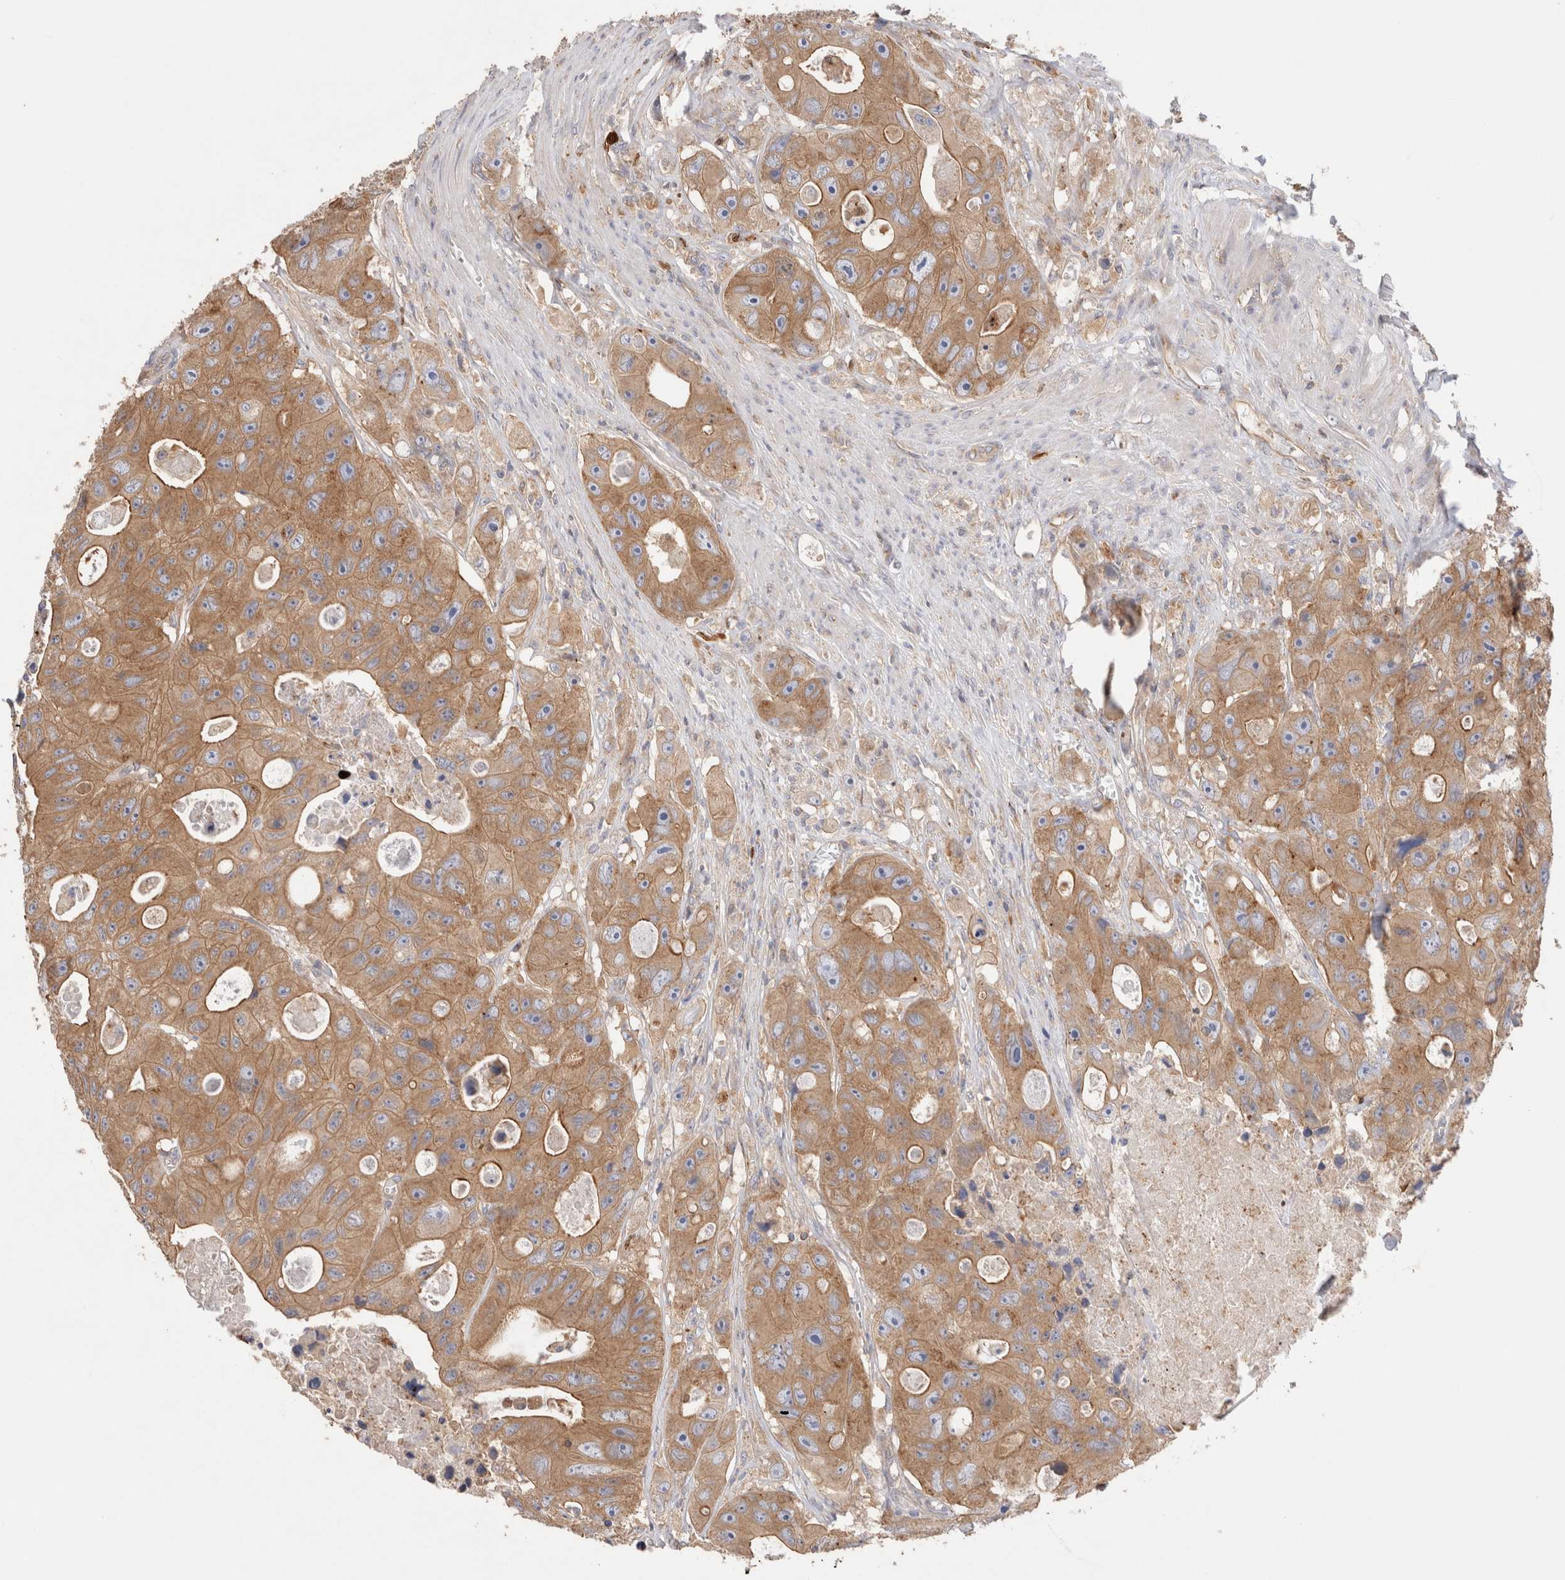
{"staining": {"intensity": "moderate", "quantity": ">75%", "location": "cytoplasmic/membranous"}, "tissue": "colorectal cancer", "cell_type": "Tumor cells", "image_type": "cancer", "snomed": [{"axis": "morphology", "description": "Adenocarcinoma, NOS"}, {"axis": "topography", "description": "Colon"}], "caption": "Immunohistochemistry (IHC) histopathology image of human colorectal cancer stained for a protein (brown), which shows medium levels of moderate cytoplasmic/membranous expression in approximately >75% of tumor cells.", "gene": "NXT2", "patient": {"sex": "female", "age": 46}}